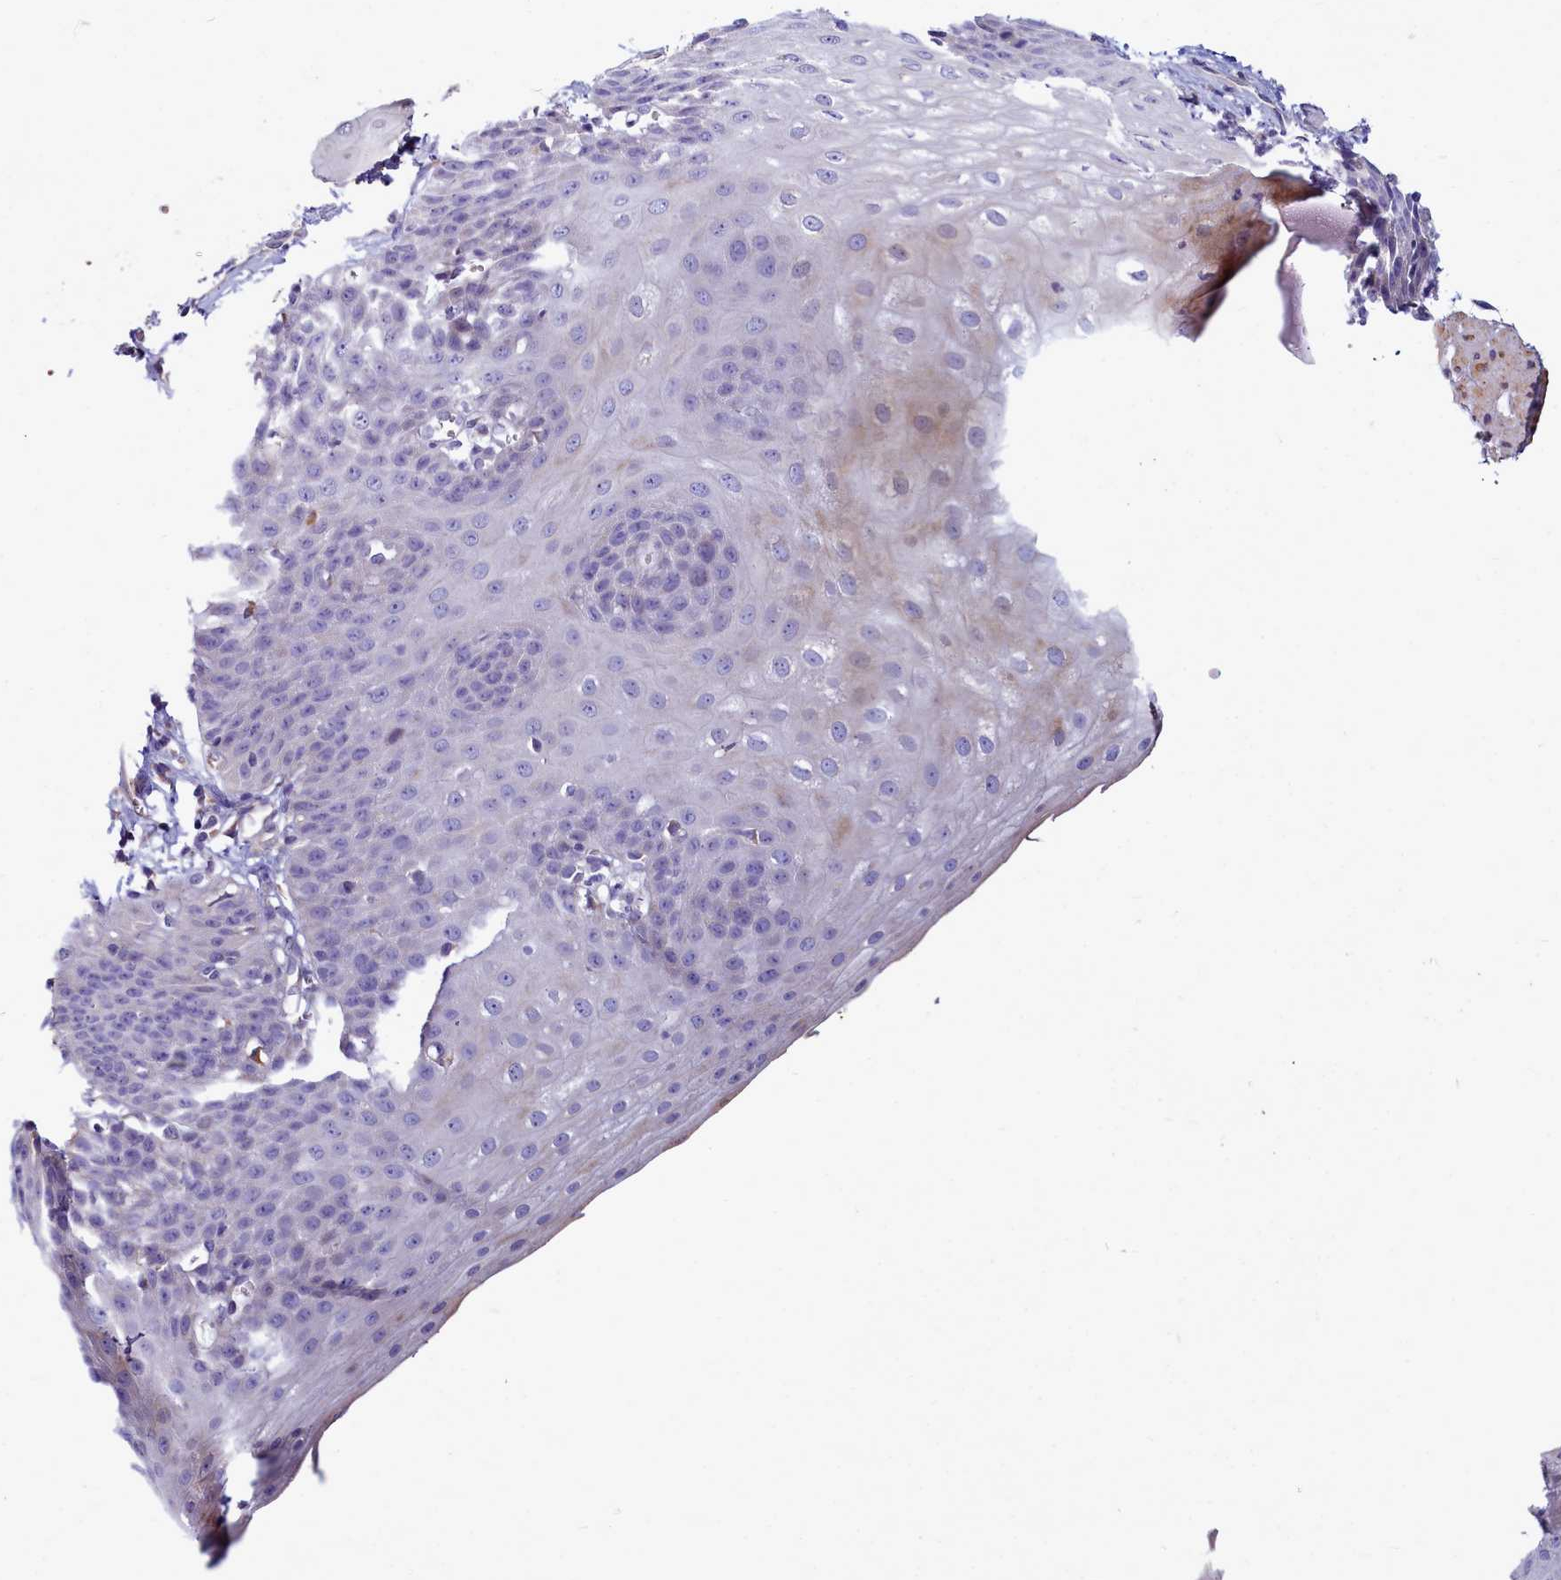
{"staining": {"intensity": "weak", "quantity": "25%-75%", "location": "cytoplasmic/membranous"}, "tissue": "esophagus", "cell_type": "Squamous epithelial cells", "image_type": "normal", "snomed": [{"axis": "morphology", "description": "Normal tissue, NOS"}, {"axis": "topography", "description": "Esophagus"}], "caption": "An immunohistochemistry photomicrograph of unremarkable tissue is shown. Protein staining in brown highlights weak cytoplasmic/membranous positivity in esophagus within squamous epithelial cells. (Brightfield microscopy of DAB IHC at high magnification).", "gene": "SMPD4", "patient": {"sex": "male", "age": 71}}